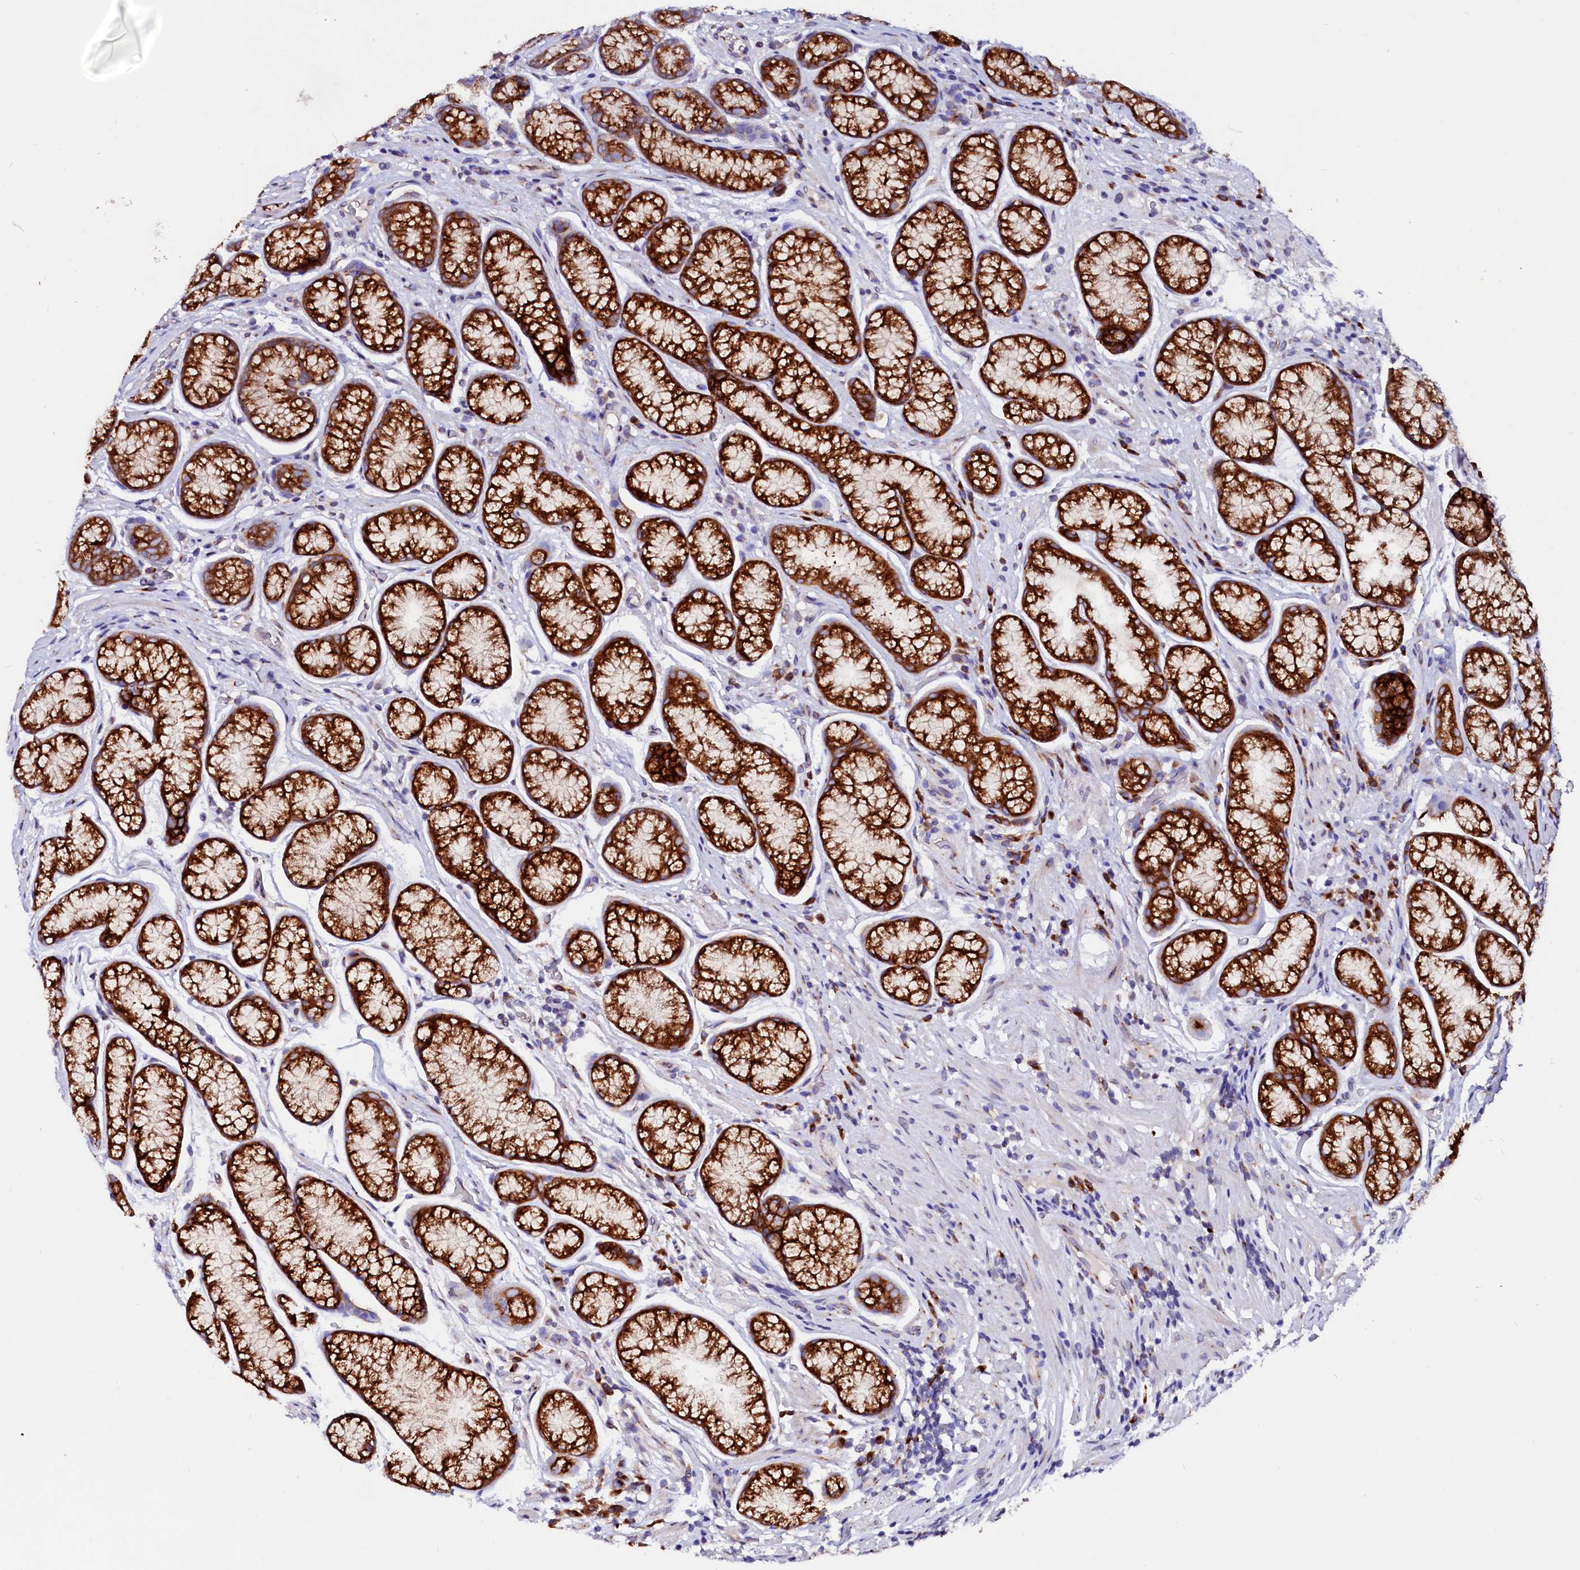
{"staining": {"intensity": "strong", "quantity": ">75%", "location": "cytoplasmic/membranous"}, "tissue": "stomach", "cell_type": "Glandular cells", "image_type": "normal", "snomed": [{"axis": "morphology", "description": "Normal tissue, NOS"}, {"axis": "topography", "description": "Stomach"}], "caption": "An IHC micrograph of benign tissue is shown. Protein staining in brown highlights strong cytoplasmic/membranous positivity in stomach within glandular cells.", "gene": "LMAN1", "patient": {"sex": "male", "age": 42}}